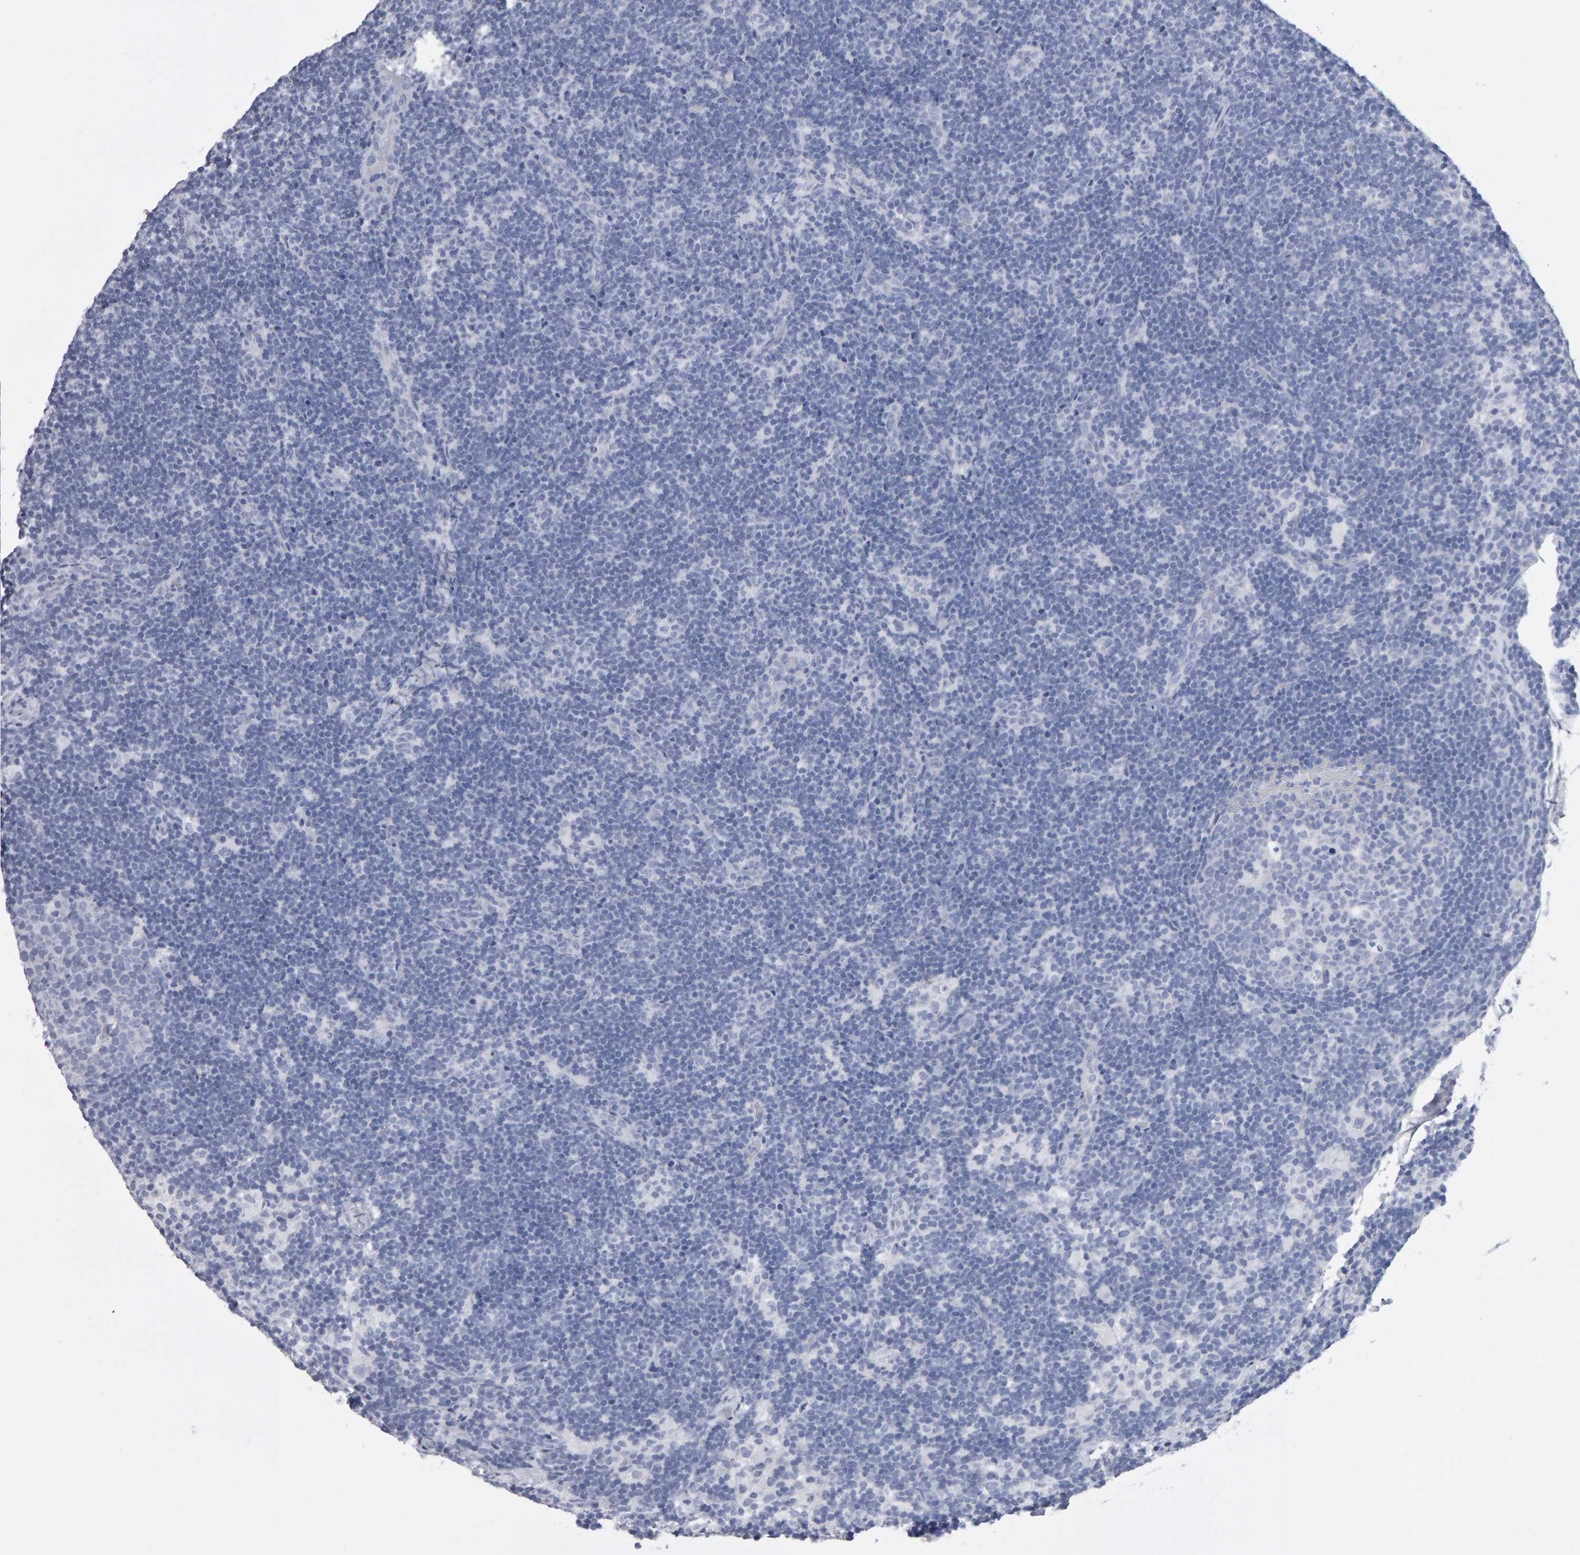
{"staining": {"intensity": "negative", "quantity": "none", "location": "none"}, "tissue": "lymph node", "cell_type": "Germinal center cells", "image_type": "normal", "snomed": [{"axis": "morphology", "description": "Normal tissue, NOS"}, {"axis": "topography", "description": "Lymph node"}], "caption": "A high-resolution photomicrograph shows immunohistochemistry staining of normal lymph node, which displays no significant expression in germinal center cells.", "gene": "NCDN", "patient": {"sex": "female", "age": 22}}